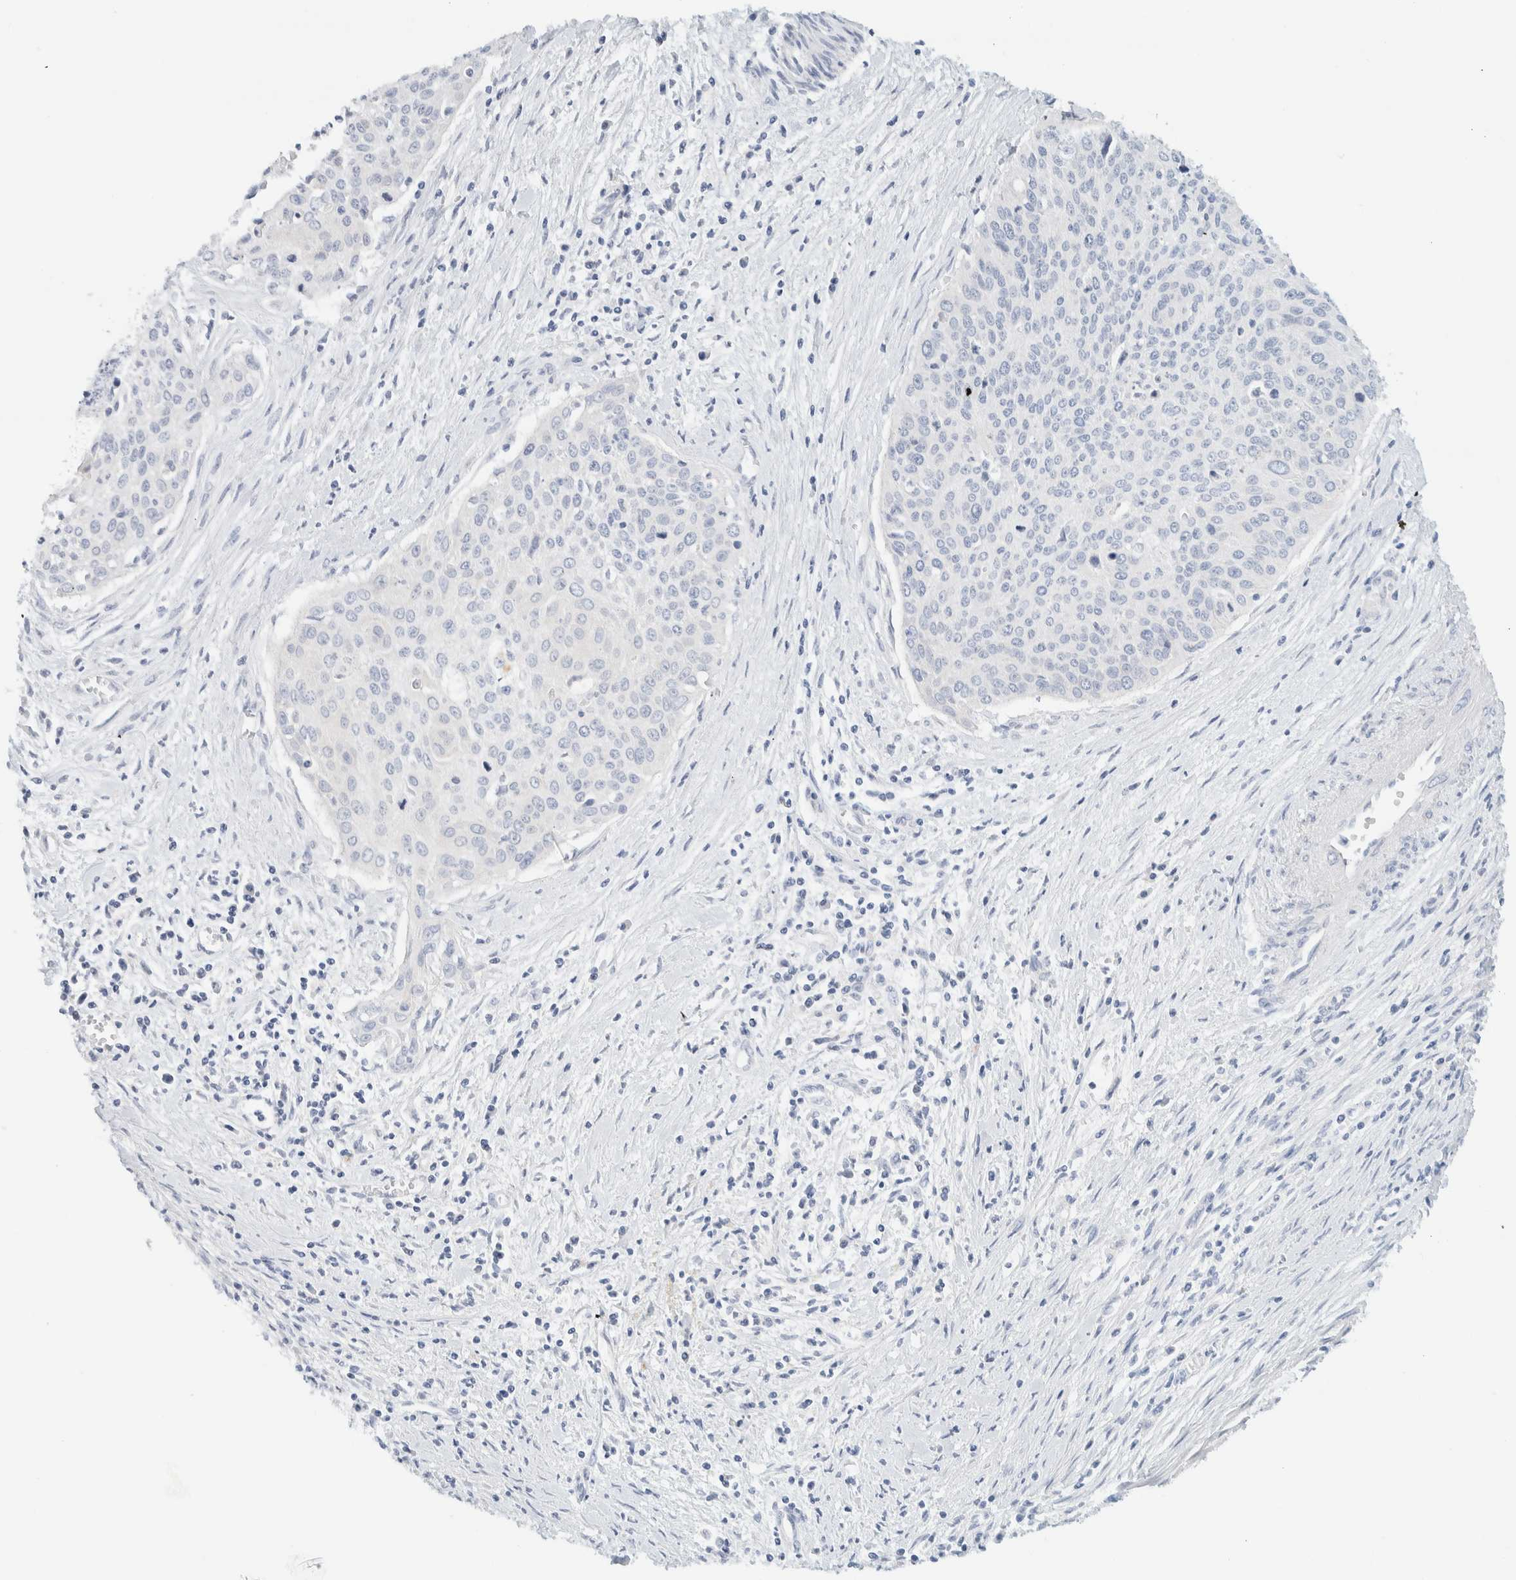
{"staining": {"intensity": "negative", "quantity": "none", "location": "none"}, "tissue": "cervical cancer", "cell_type": "Tumor cells", "image_type": "cancer", "snomed": [{"axis": "morphology", "description": "Squamous cell carcinoma, NOS"}, {"axis": "topography", "description": "Cervix"}], "caption": "The IHC photomicrograph has no significant positivity in tumor cells of cervical cancer (squamous cell carcinoma) tissue.", "gene": "ALOX12B", "patient": {"sex": "female", "age": 55}}